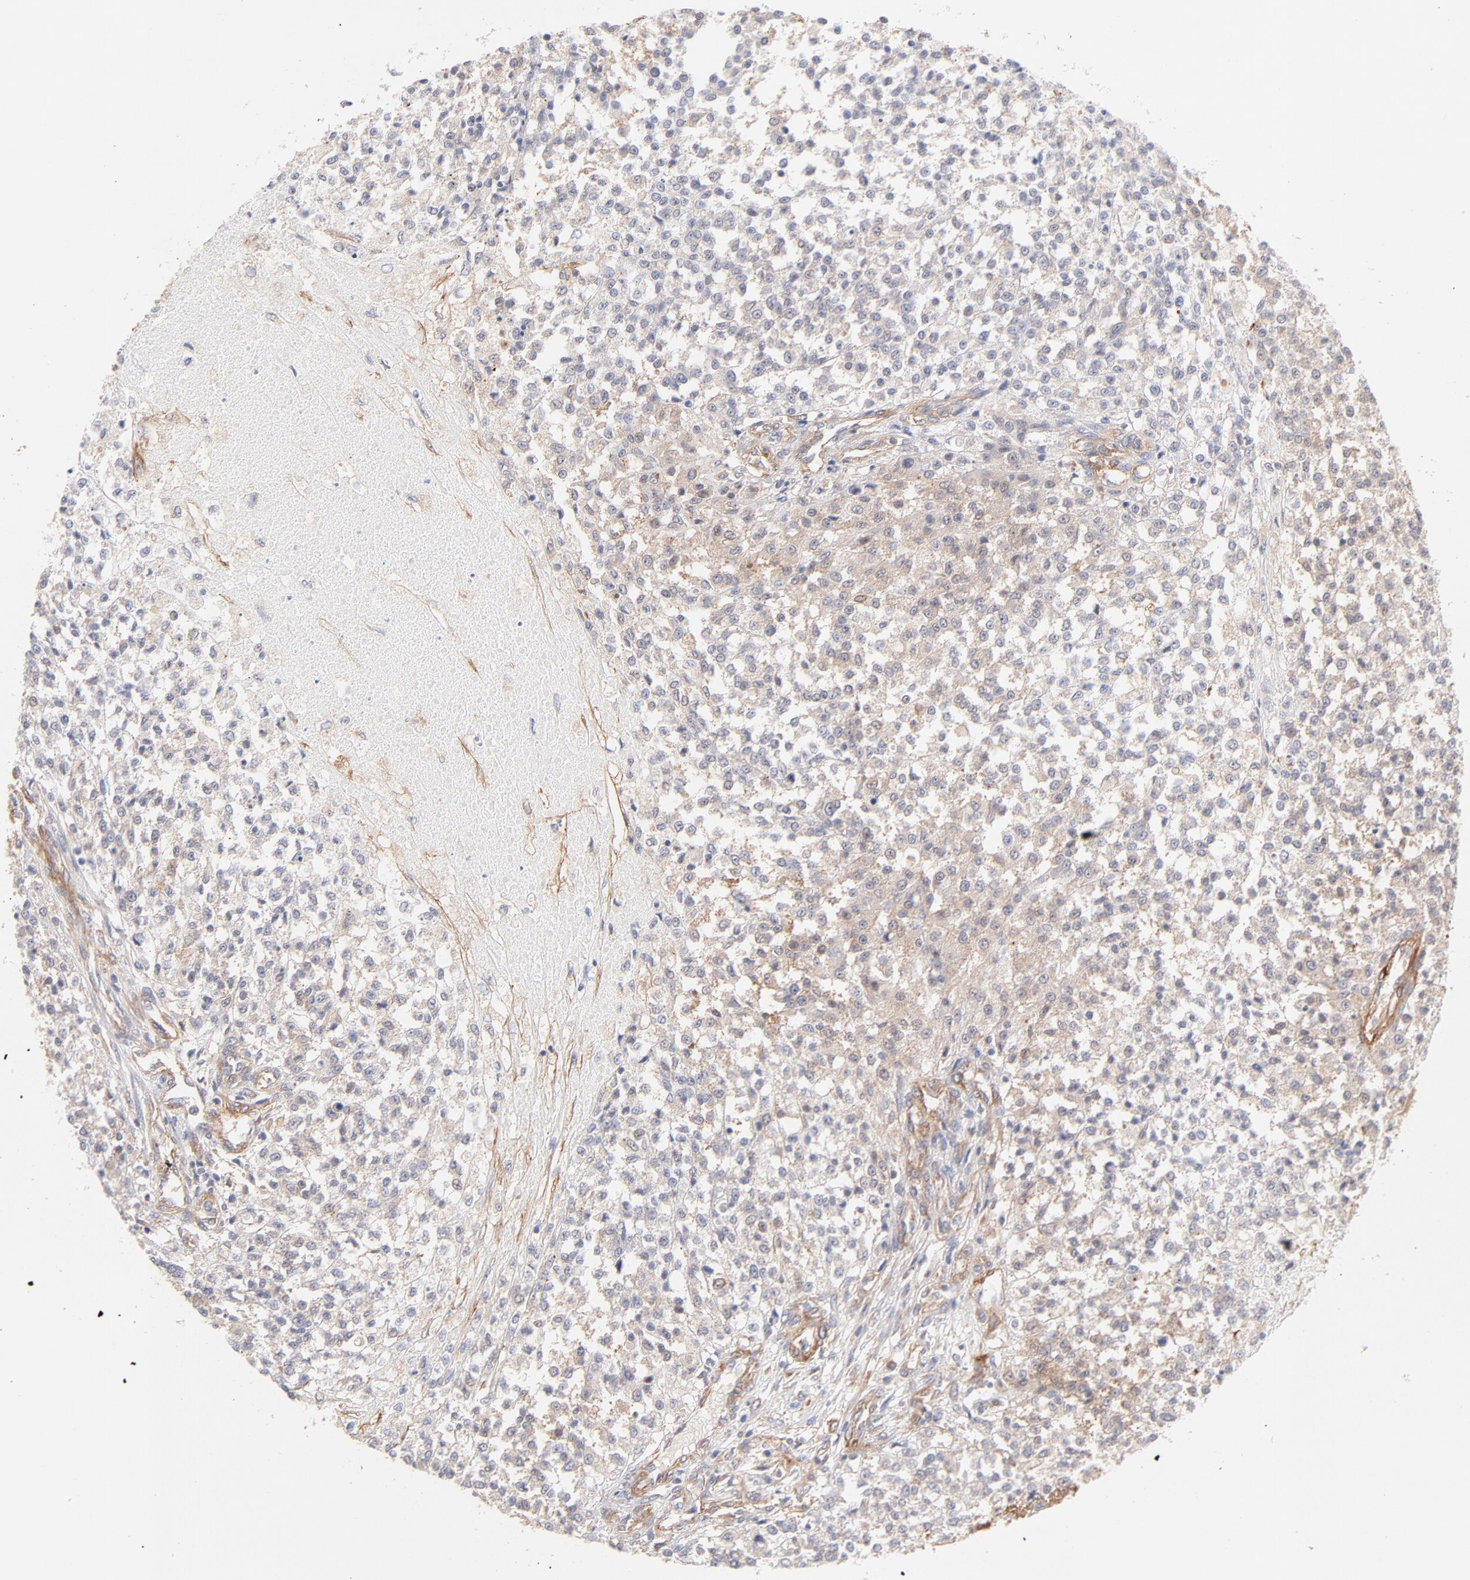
{"staining": {"intensity": "weak", "quantity": ">75%", "location": "cytoplasmic/membranous"}, "tissue": "testis cancer", "cell_type": "Tumor cells", "image_type": "cancer", "snomed": [{"axis": "morphology", "description": "Seminoma, NOS"}, {"axis": "topography", "description": "Testis"}], "caption": "Testis cancer stained with a protein marker exhibits weak staining in tumor cells.", "gene": "LDLRAP1", "patient": {"sex": "male", "age": 59}}